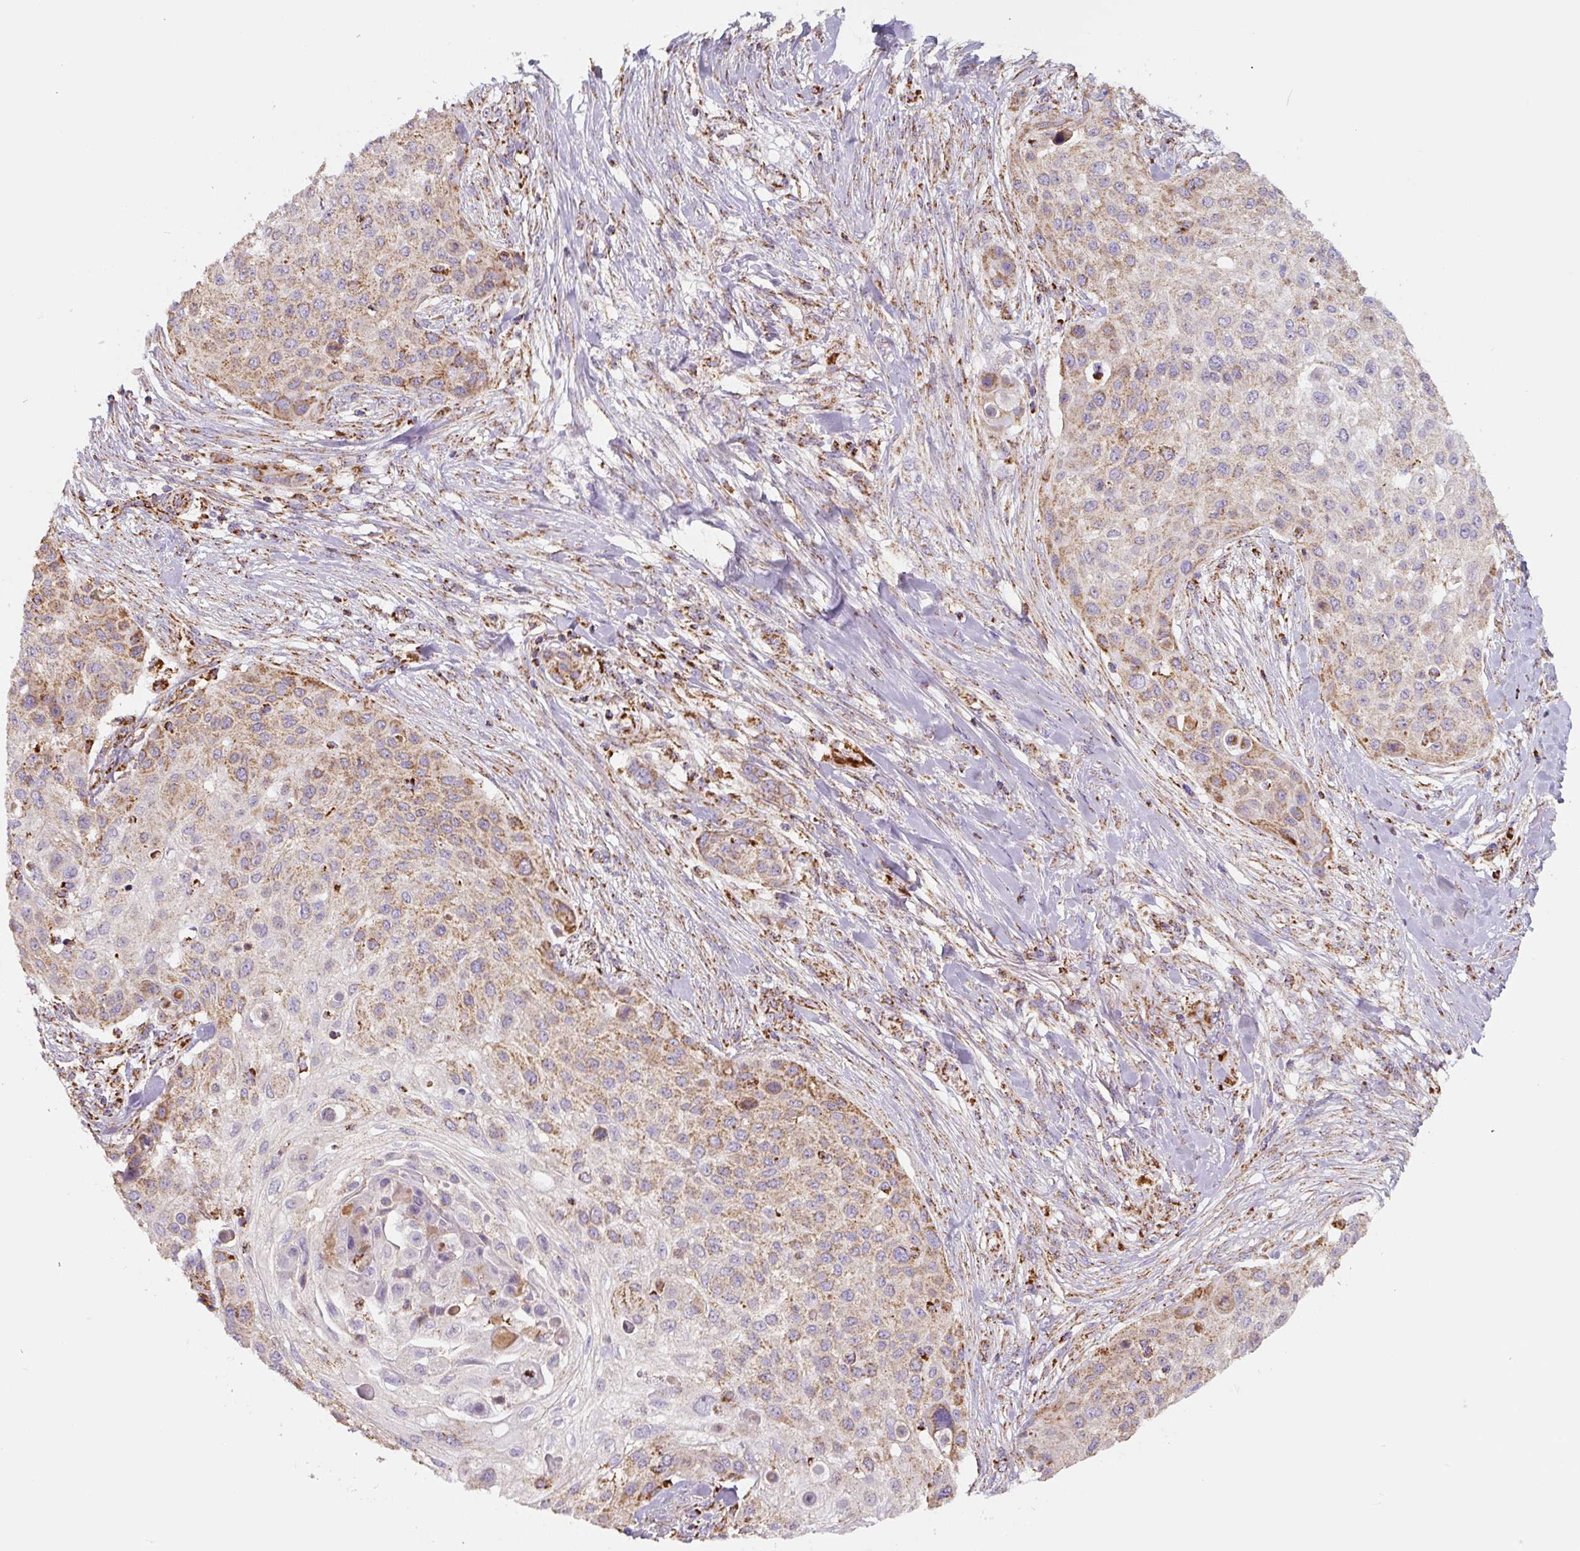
{"staining": {"intensity": "moderate", "quantity": ">75%", "location": "cytoplasmic/membranous"}, "tissue": "skin cancer", "cell_type": "Tumor cells", "image_type": "cancer", "snomed": [{"axis": "morphology", "description": "Squamous cell carcinoma, NOS"}, {"axis": "topography", "description": "Skin"}], "caption": "The micrograph shows staining of skin squamous cell carcinoma, revealing moderate cytoplasmic/membranous protein staining (brown color) within tumor cells.", "gene": "MT-CO2", "patient": {"sex": "female", "age": 87}}